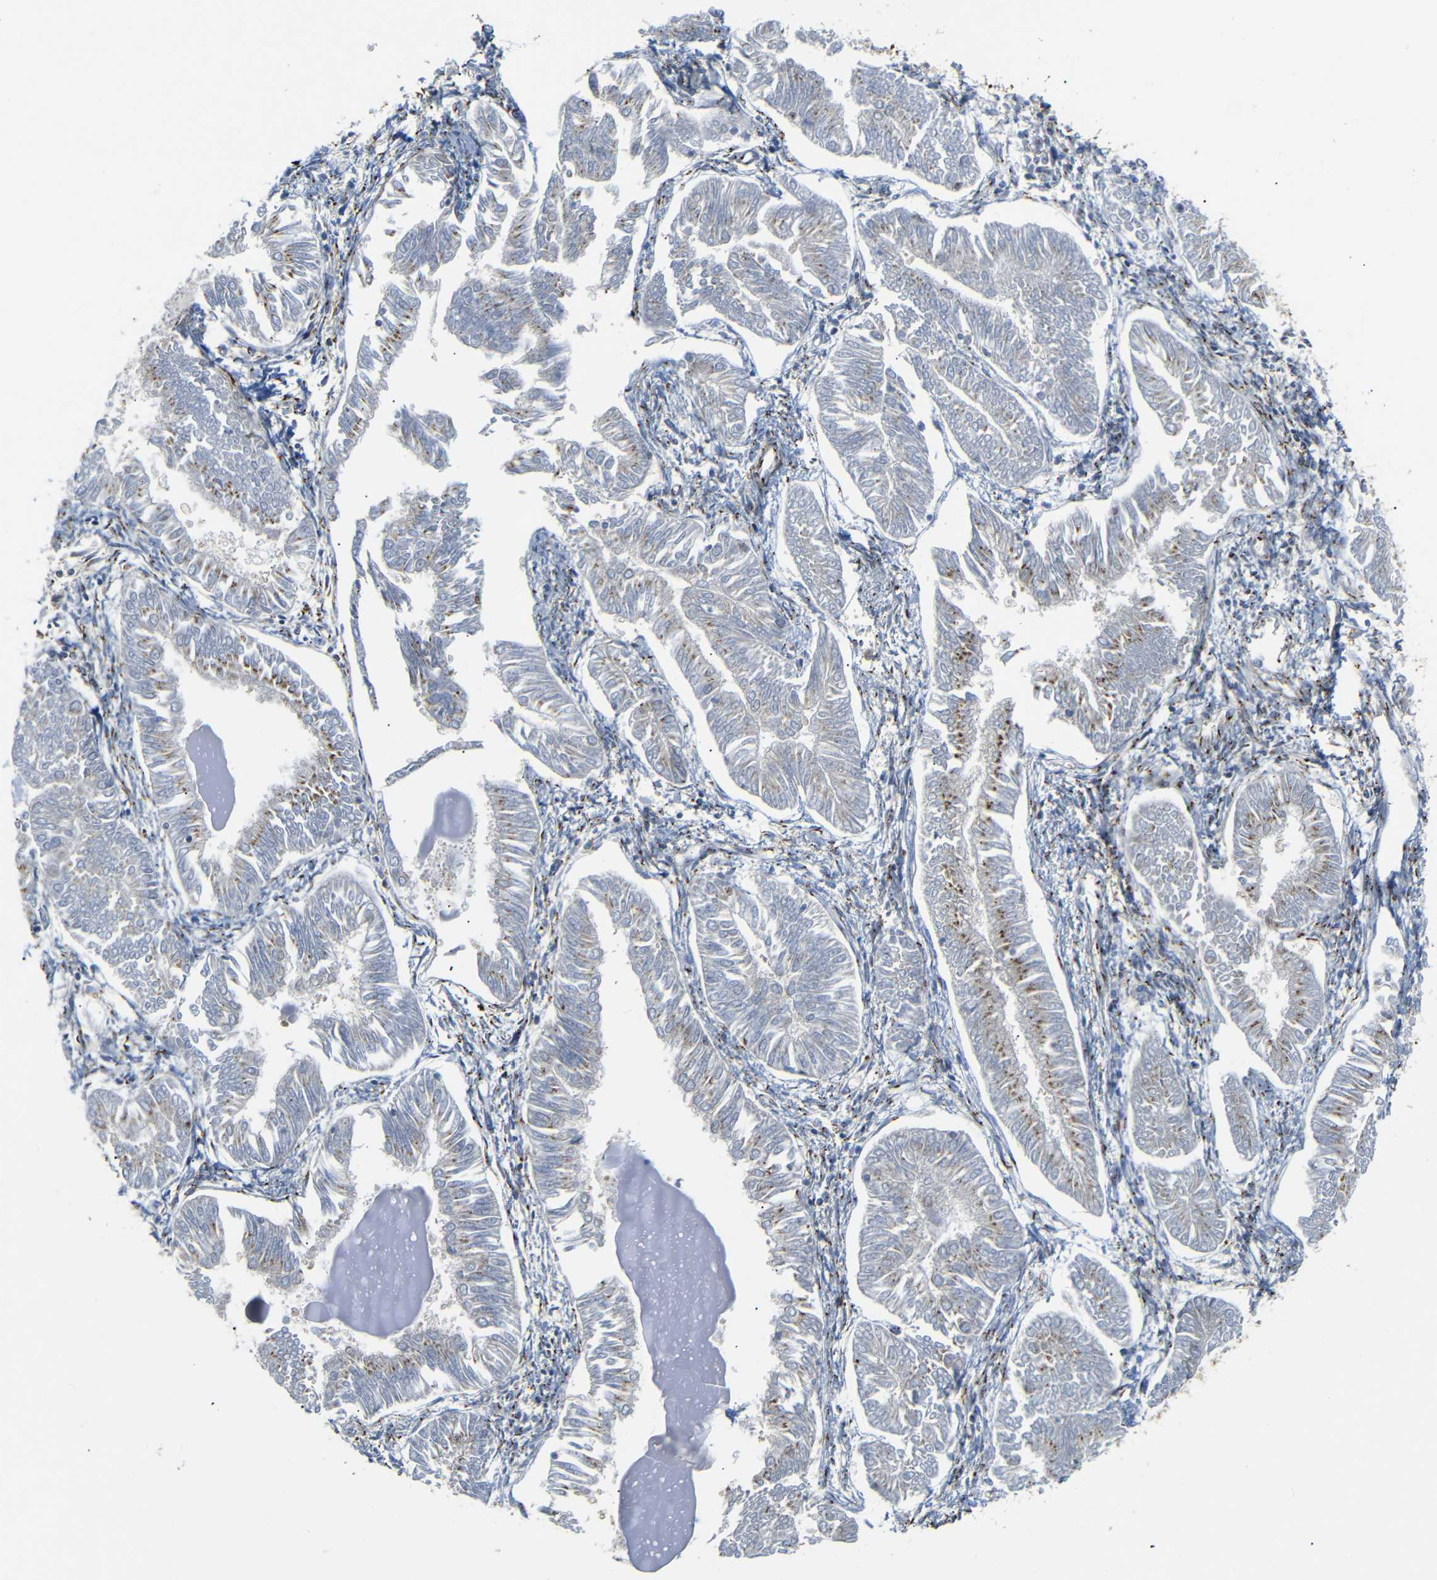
{"staining": {"intensity": "moderate", "quantity": "<25%", "location": "cytoplasmic/membranous"}, "tissue": "endometrial cancer", "cell_type": "Tumor cells", "image_type": "cancer", "snomed": [{"axis": "morphology", "description": "Adenocarcinoma, NOS"}, {"axis": "topography", "description": "Endometrium"}], "caption": "Protein analysis of endometrial cancer (adenocarcinoma) tissue displays moderate cytoplasmic/membranous positivity in about <25% of tumor cells.", "gene": "TGOLN2", "patient": {"sex": "female", "age": 53}}